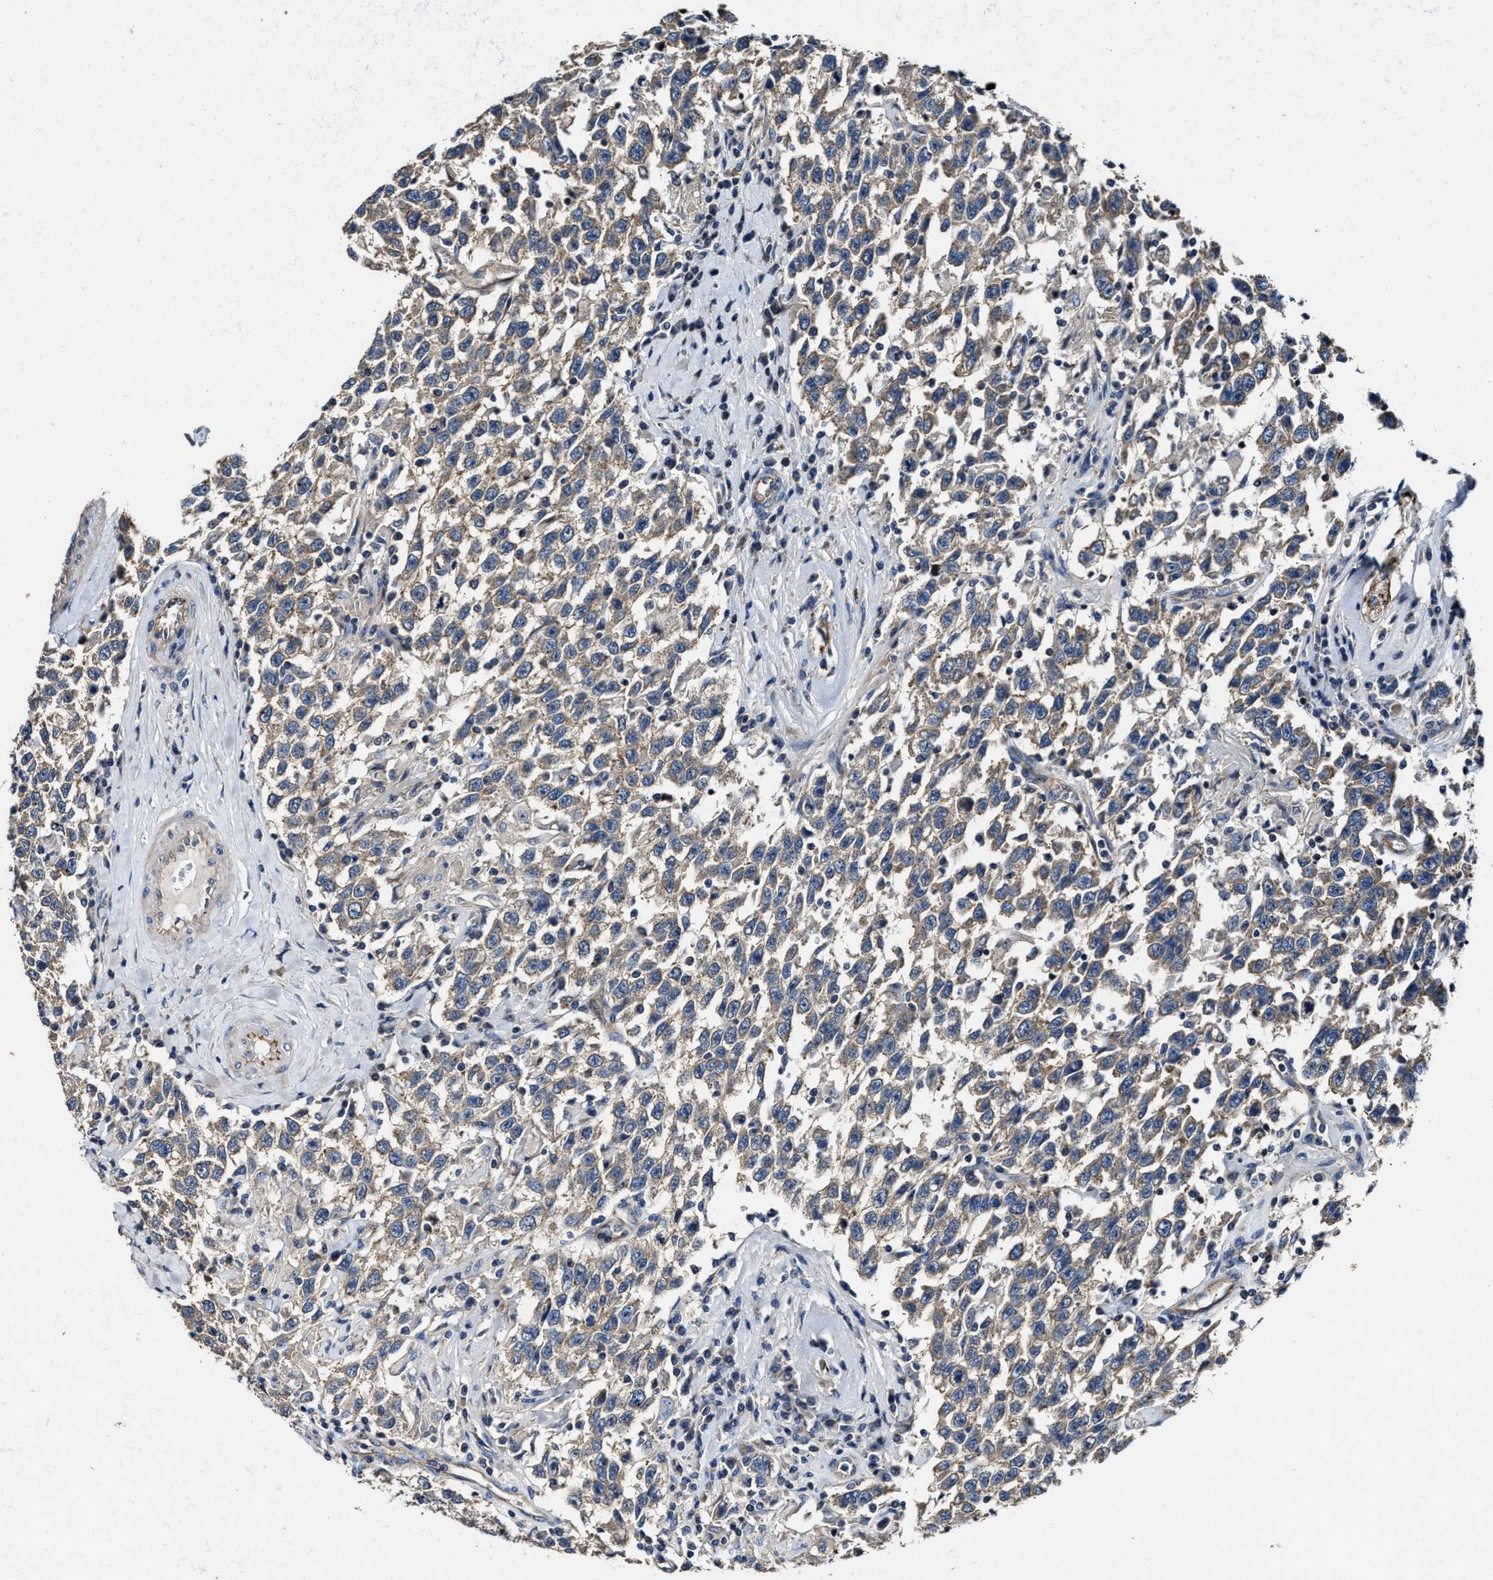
{"staining": {"intensity": "weak", "quantity": ">75%", "location": "cytoplasmic/membranous"}, "tissue": "testis cancer", "cell_type": "Tumor cells", "image_type": "cancer", "snomed": [{"axis": "morphology", "description": "Seminoma, NOS"}, {"axis": "topography", "description": "Testis"}], "caption": "Testis seminoma tissue shows weak cytoplasmic/membranous expression in approximately >75% of tumor cells, visualized by immunohistochemistry.", "gene": "PTAR1", "patient": {"sex": "male", "age": 41}}